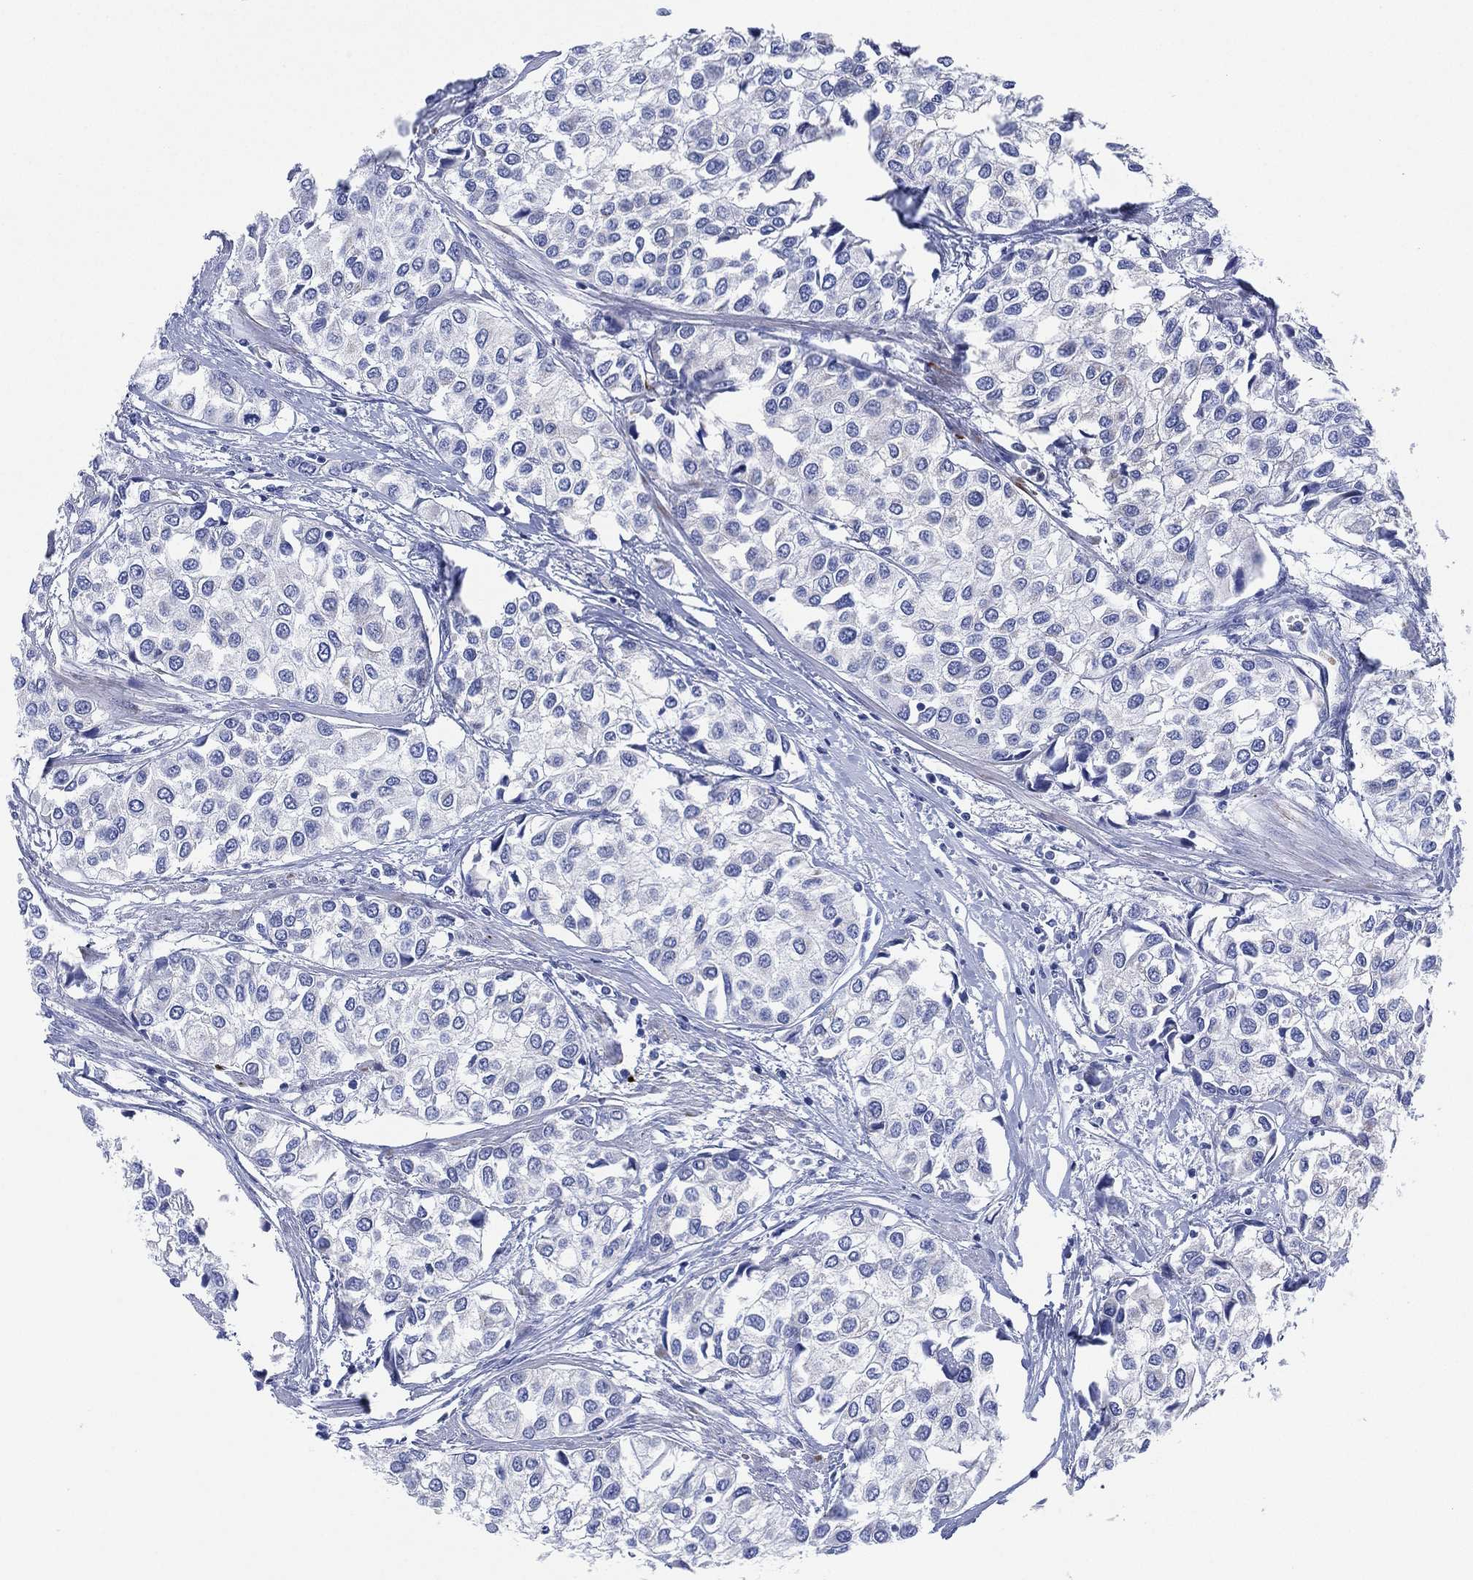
{"staining": {"intensity": "negative", "quantity": "none", "location": "none"}, "tissue": "urothelial cancer", "cell_type": "Tumor cells", "image_type": "cancer", "snomed": [{"axis": "morphology", "description": "Urothelial carcinoma, High grade"}, {"axis": "topography", "description": "Urinary bladder"}], "caption": "A photomicrograph of urothelial cancer stained for a protein exhibits no brown staining in tumor cells. The staining is performed using DAB brown chromogen with nuclei counter-stained in using hematoxylin.", "gene": "SLC9C2", "patient": {"sex": "male", "age": 73}}